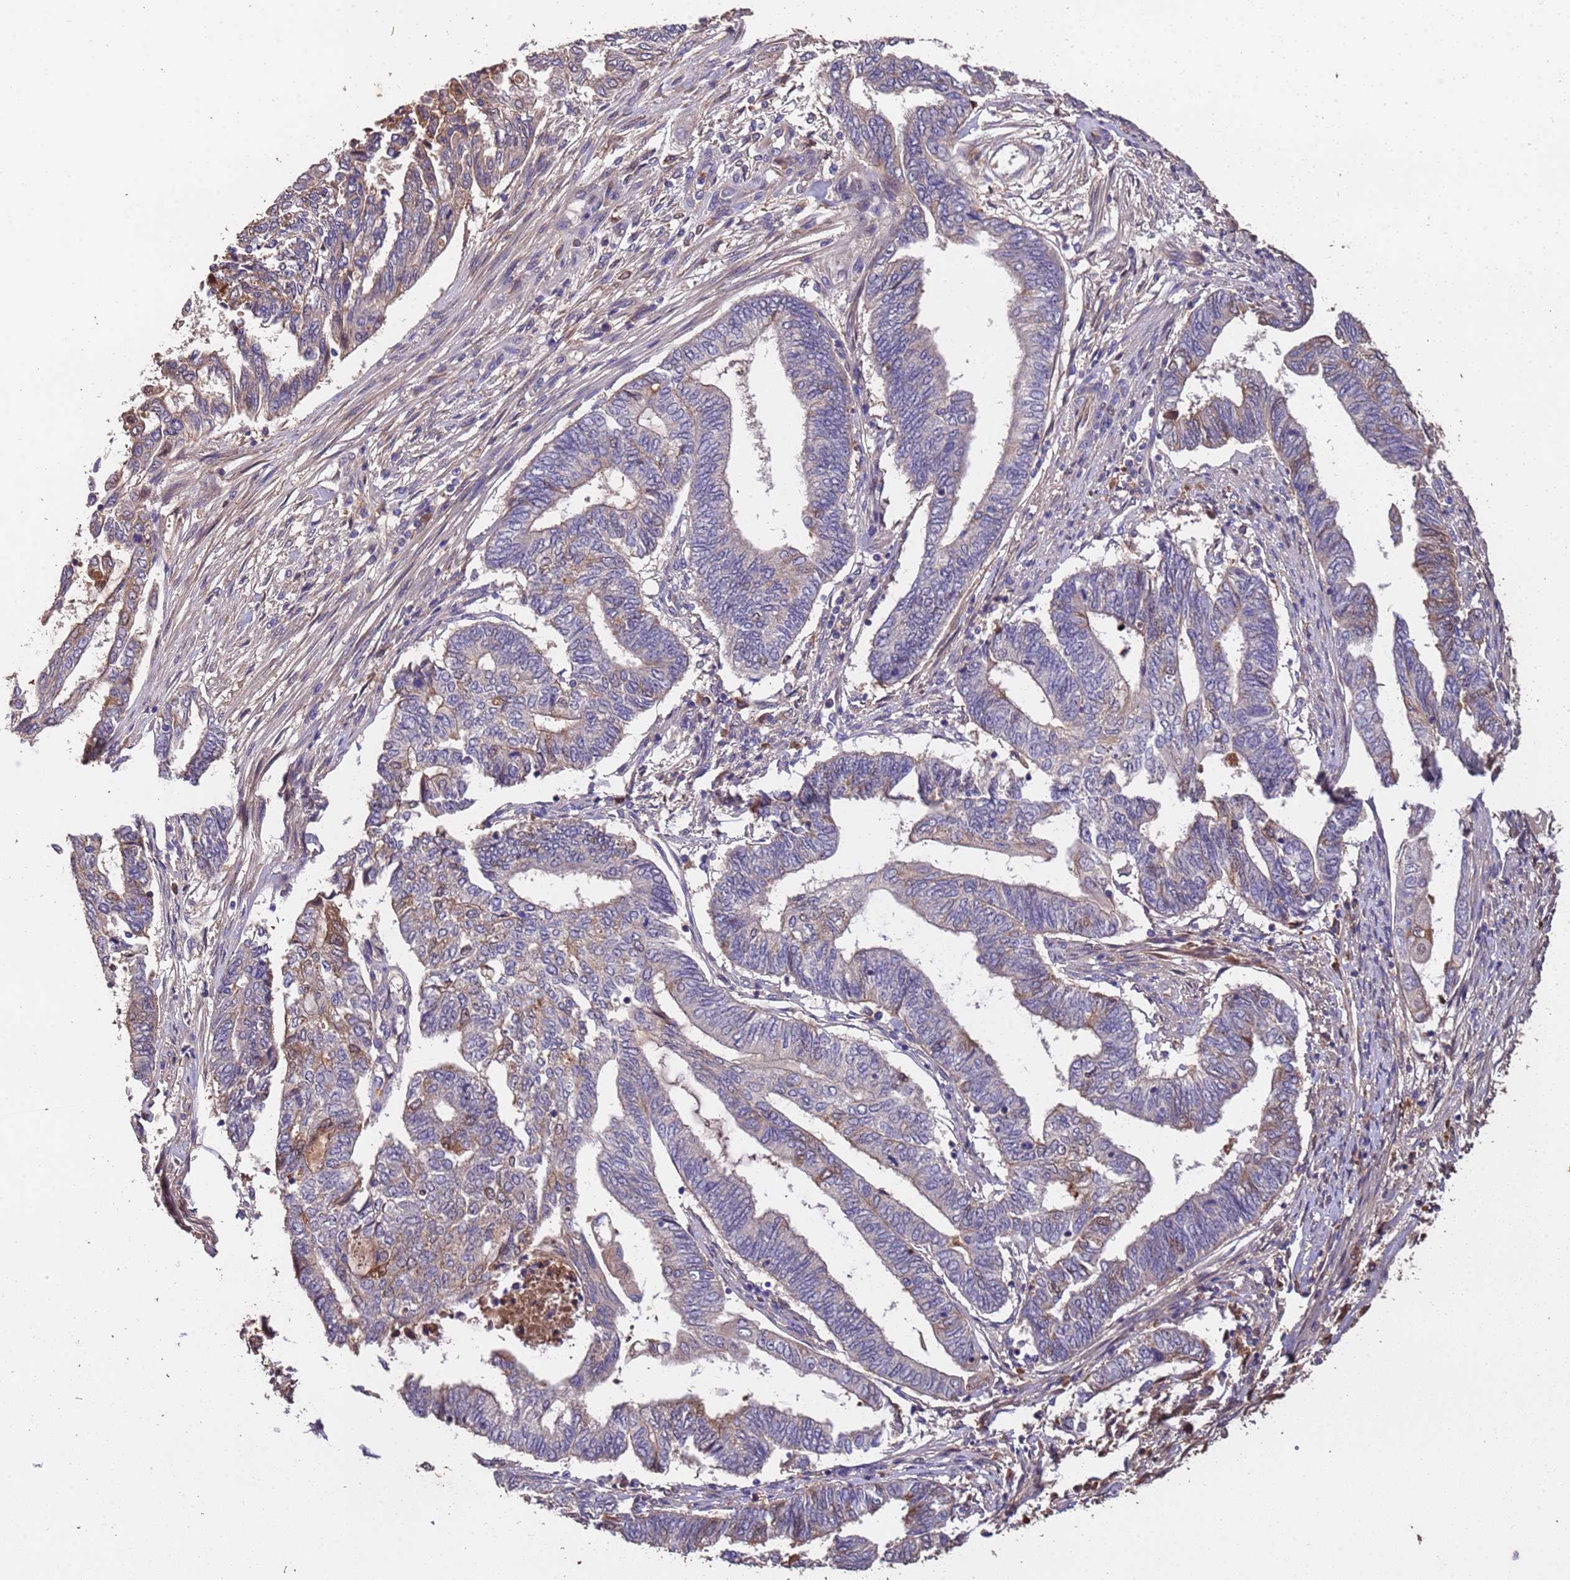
{"staining": {"intensity": "weak", "quantity": "<25%", "location": "cytoplasmic/membranous,nuclear"}, "tissue": "endometrial cancer", "cell_type": "Tumor cells", "image_type": "cancer", "snomed": [{"axis": "morphology", "description": "Adenocarcinoma, NOS"}, {"axis": "topography", "description": "Uterus"}, {"axis": "topography", "description": "Endometrium"}], "caption": "Protein analysis of endometrial cancer (adenocarcinoma) shows no significant positivity in tumor cells.", "gene": "CCDC184", "patient": {"sex": "female", "age": 70}}